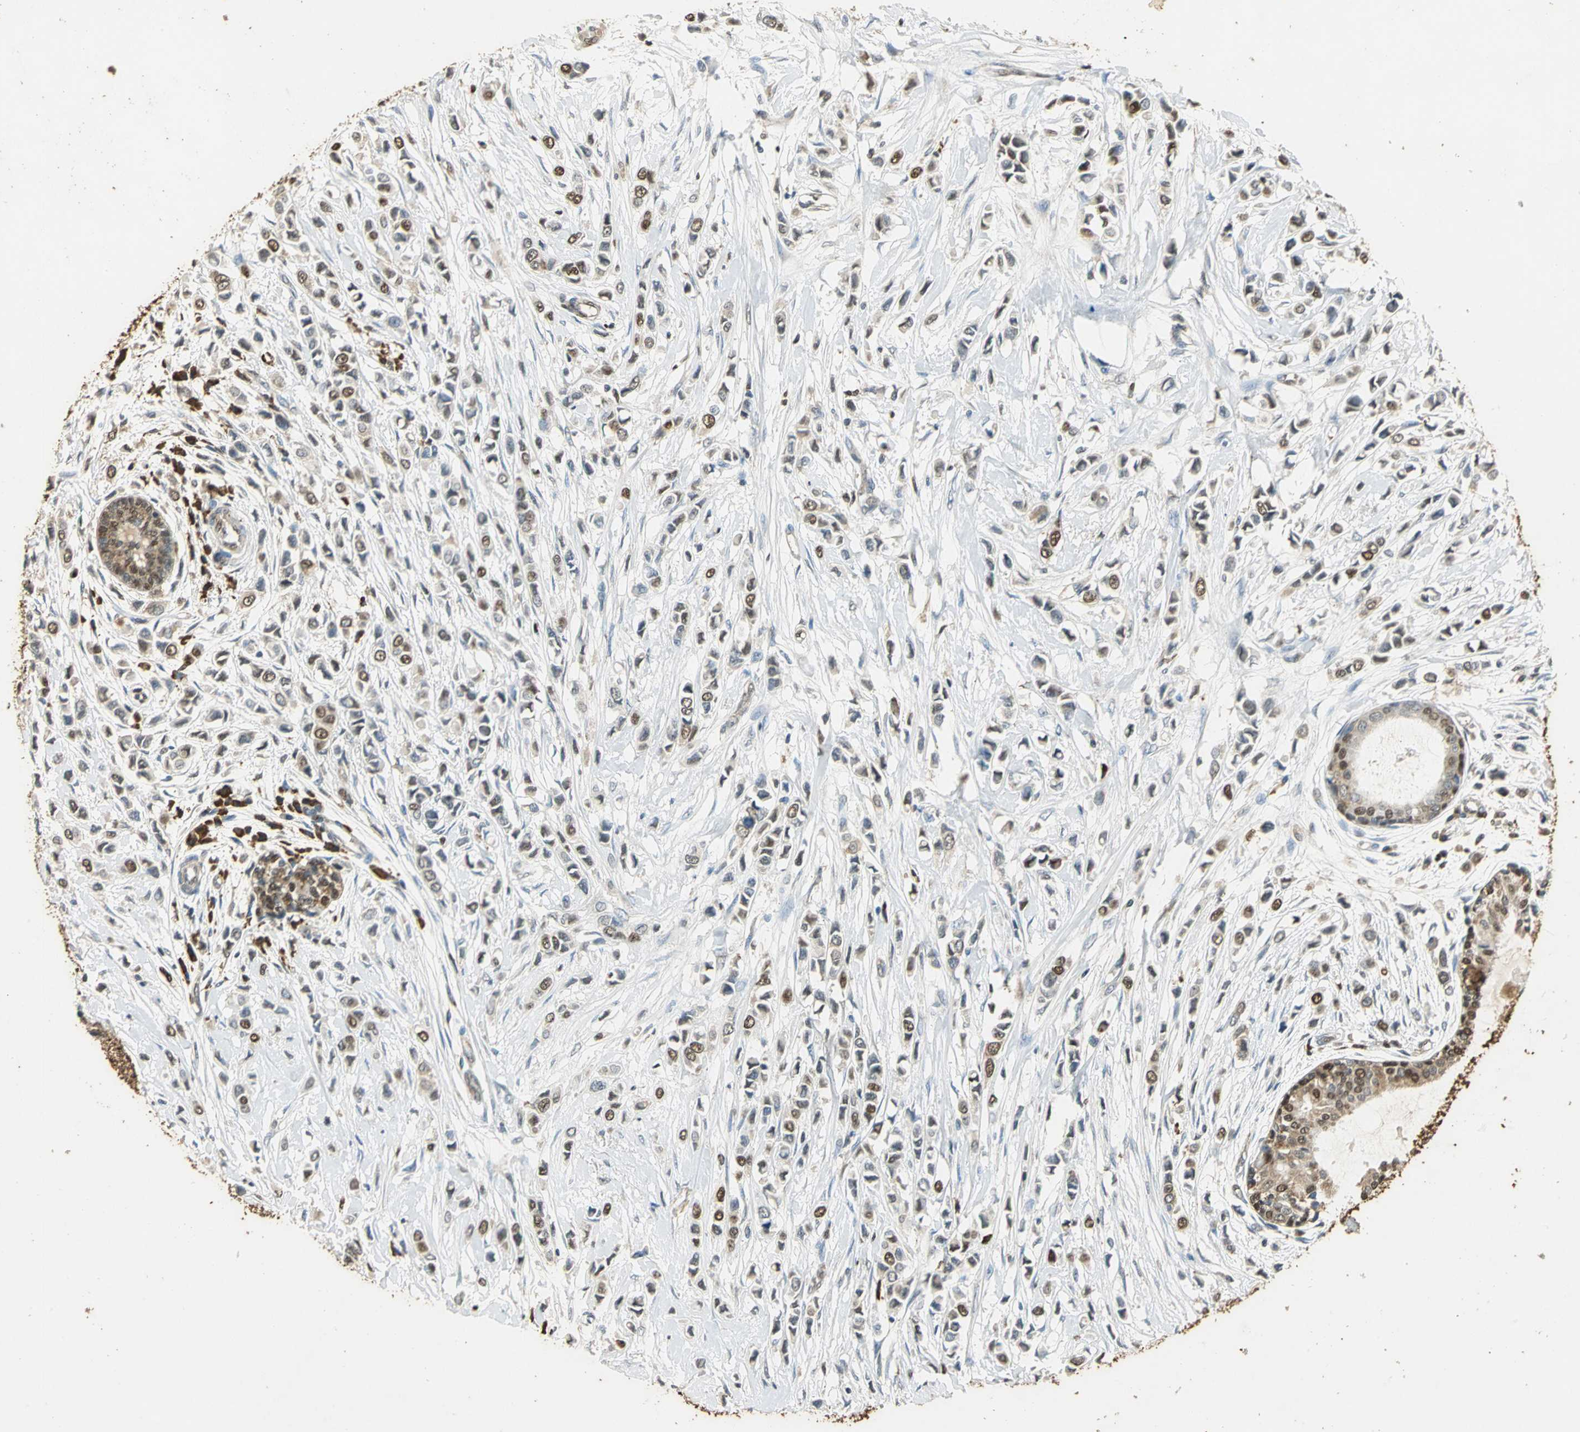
{"staining": {"intensity": "moderate", "quantity": ">75%", "location": "cytoplasmic/membranous"}, "tissue": "breast cancer", "cell_type": "Tumor cells", "image_type": "cancer", "snomed": [{"axis": "morphology", "description": "Lobular carcinoma"}, {"axis": "topography", "description": "Breast"}], "caption": "Human lobular carcinoma (breast) stained for a protein (brown) reveals moderate cytoplasmic/membranous positive positivity in about >75% of tumor cells.", "gene": "GAPDH", "patient": {"sex": "female", "age": 51}}